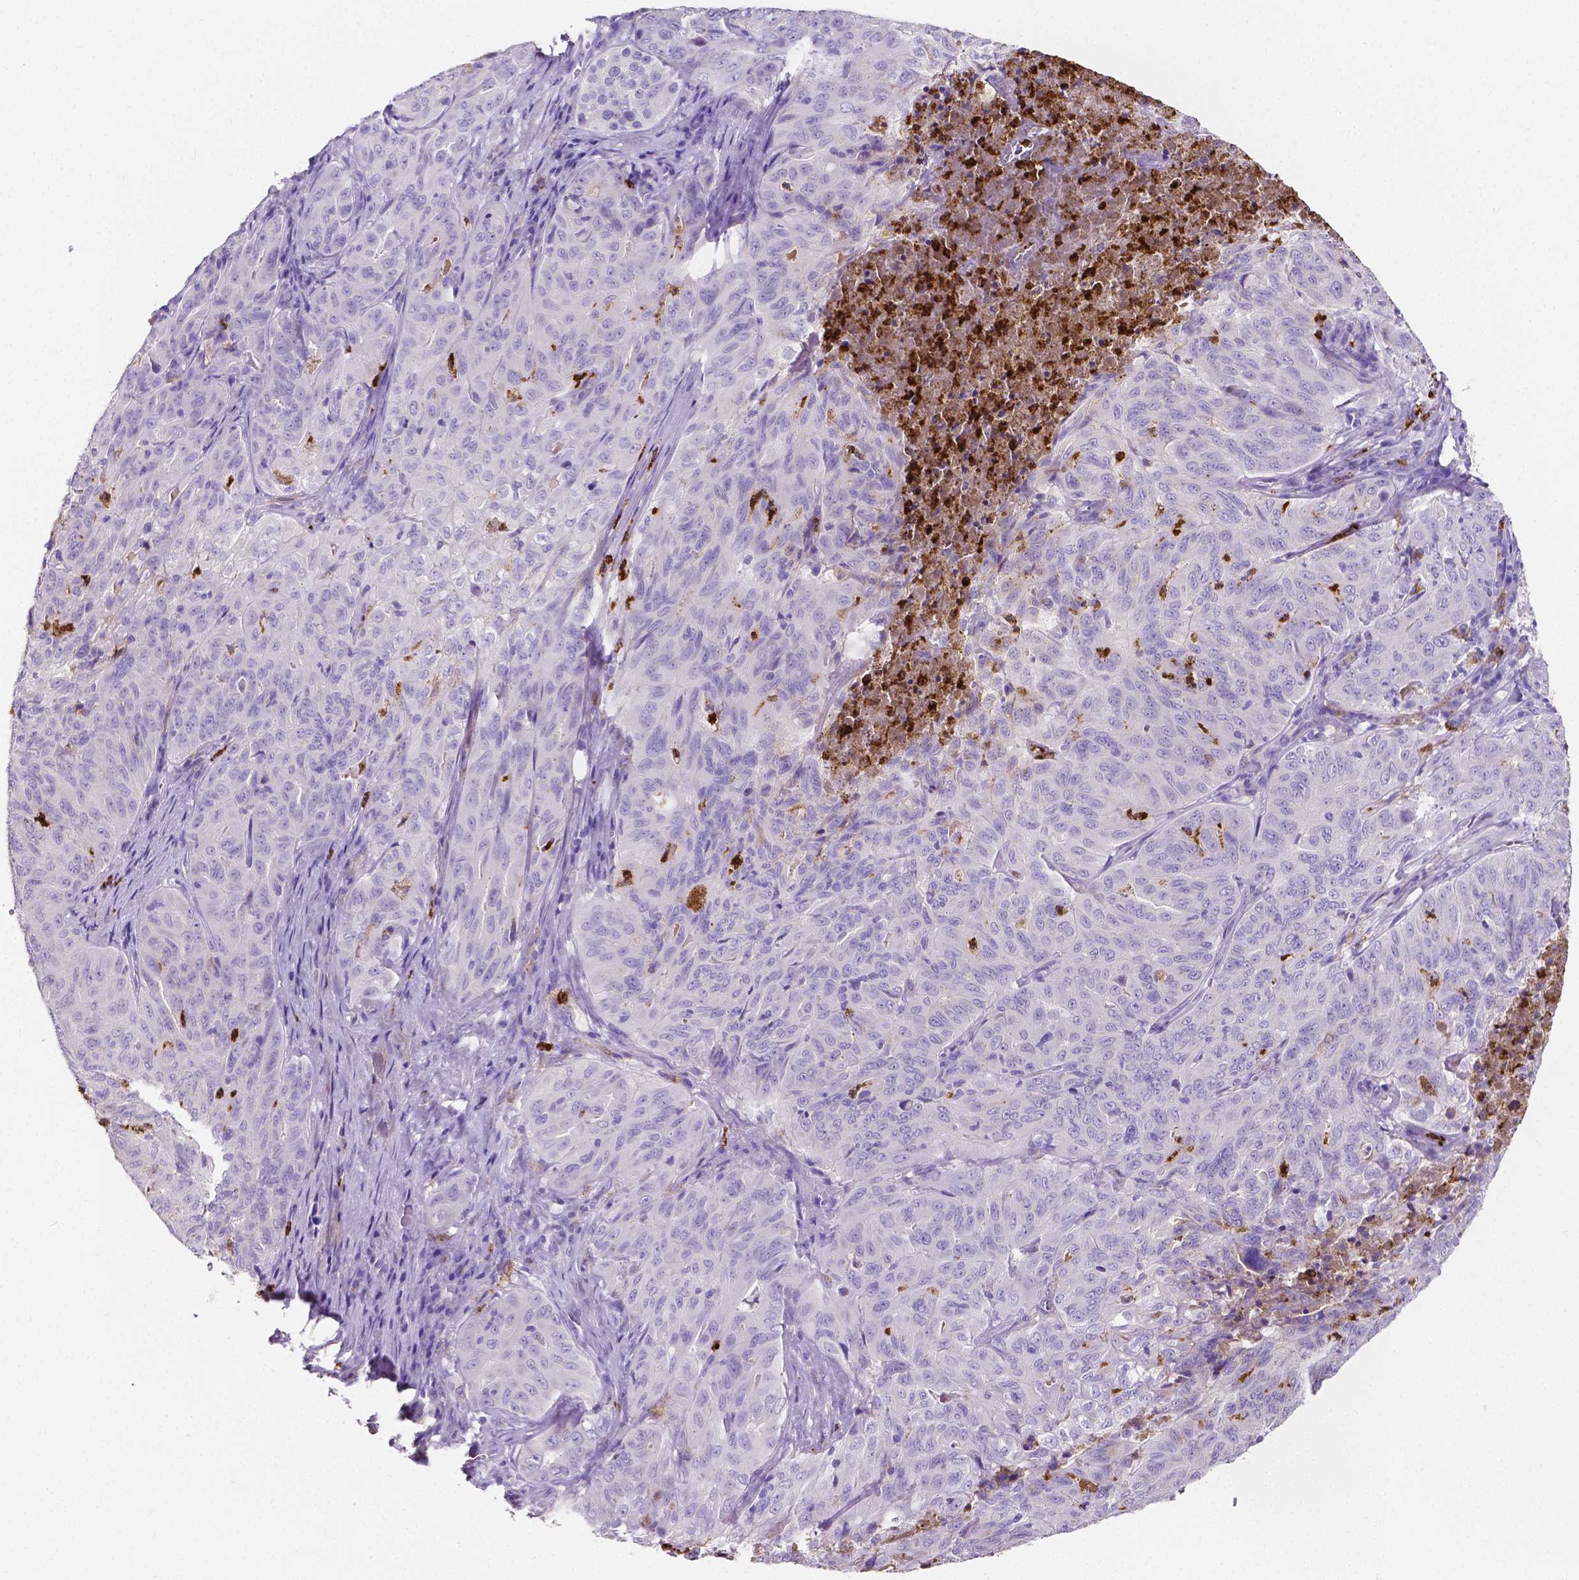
{"staining": {"intensity": "negative", "quantity": "none", "location": "none"}, "tissue": "pancreatic cancer", "cell_type": "Tumor cells", "image_type": "cancer", "snomed": [{"axis": "morphology", "description": "Adenocarcinoma, NOS"}, {"axis": "topography", "description": "Pancreas"}], "caption": "Pancreatic cancer (adenocarcinoma) was stained to show a protein in brown. There is no significant positivity in tumor cells.", "gene": "MMP9", "patient": {"sex": "male", "age": 63}}